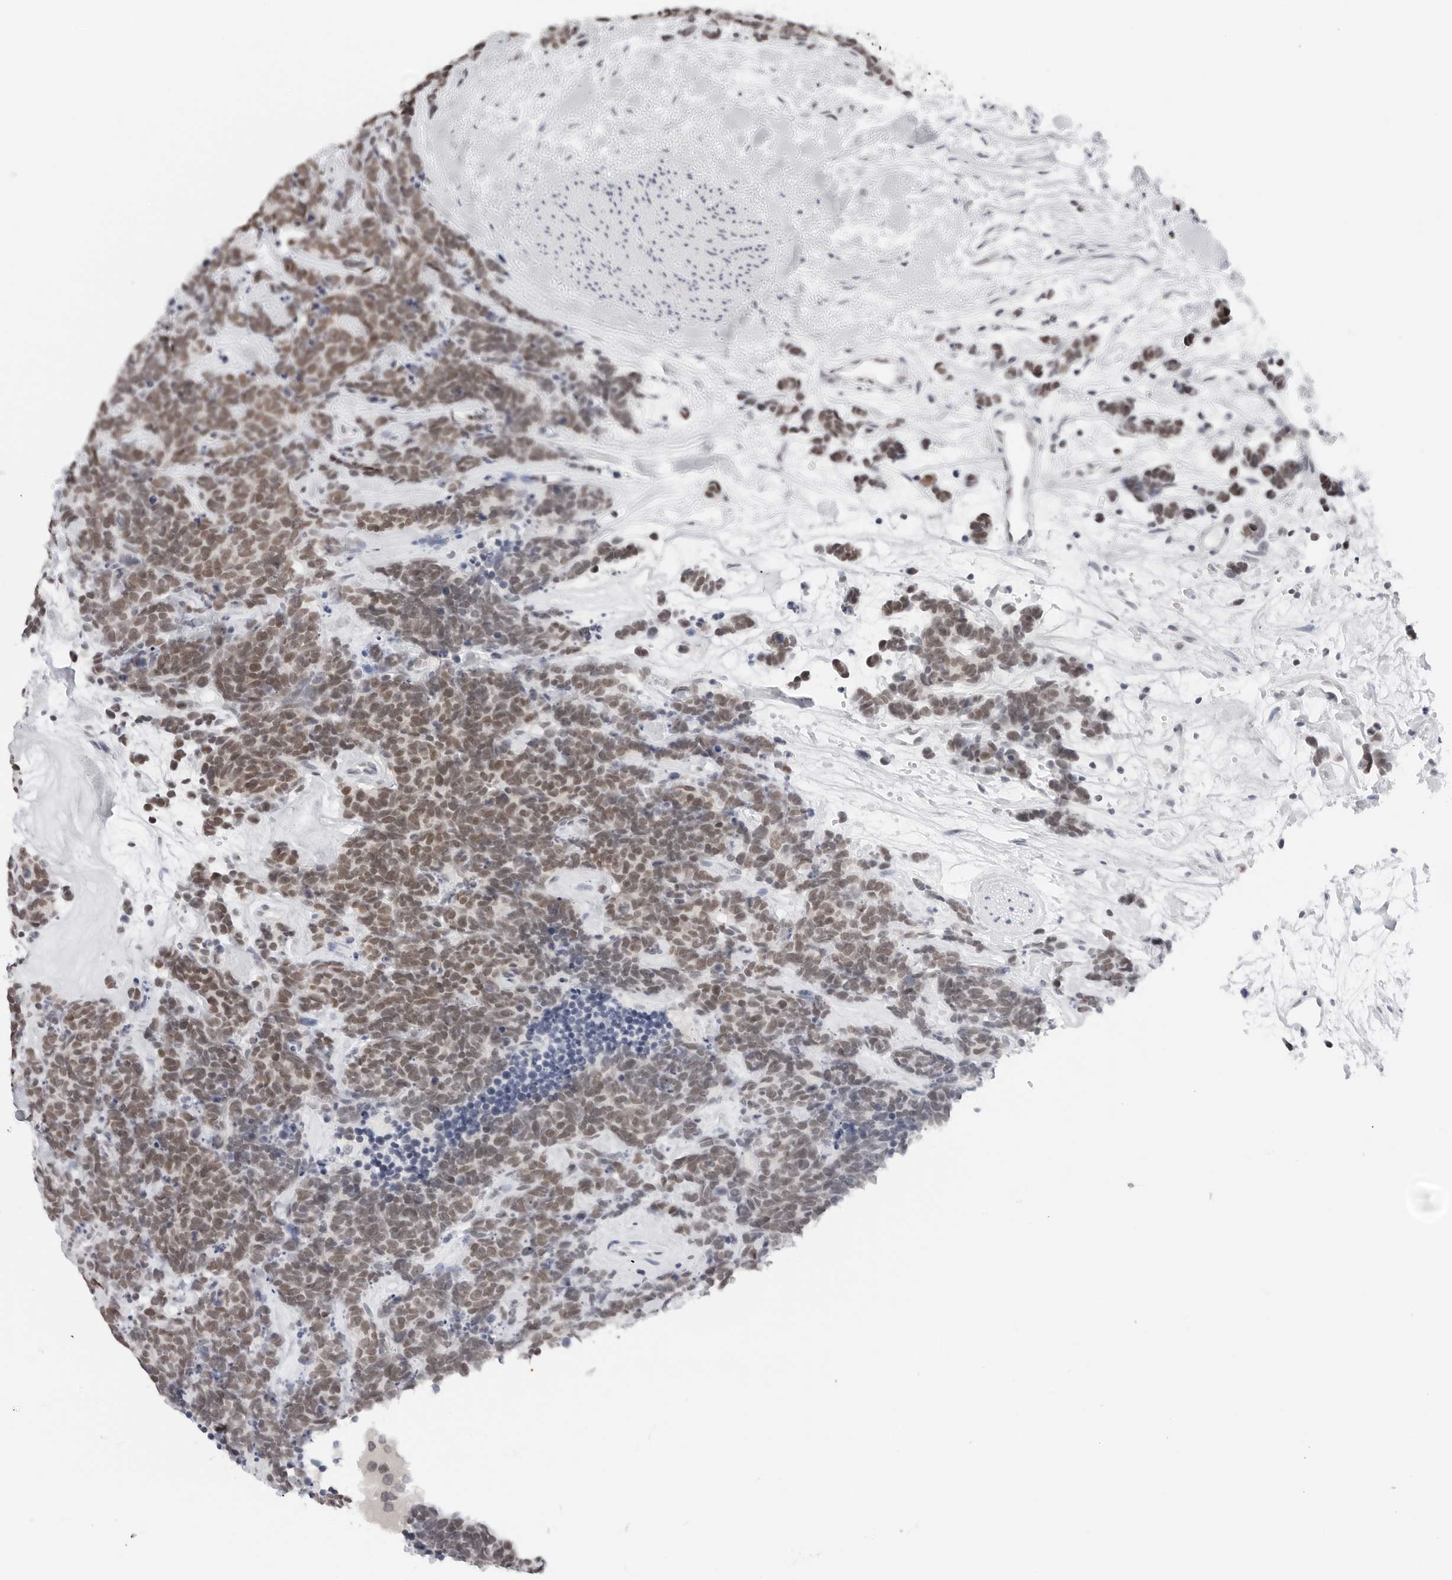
{"staining": {"intensity": "moderate", "quantity": ">75%", "location": "nuclear"}, "tissue": "carcinoid", "cell_type": "Tumor cells", "image_type": "cancer", "snomed": [{"axis": "morphology", "description": "Carcinoma, NOS"}, {"axis": "morphology", "description": "Carcinoid, malignant, NOS"}, {"axis": "topography", "description": "Urinary bladder"}], "caption": "Moderate nuclear protein positivity is present in about >75% of tumor cells in carcinoma.", "gene": "FLG2", "patient": {"sex": "male", "age": 57}}